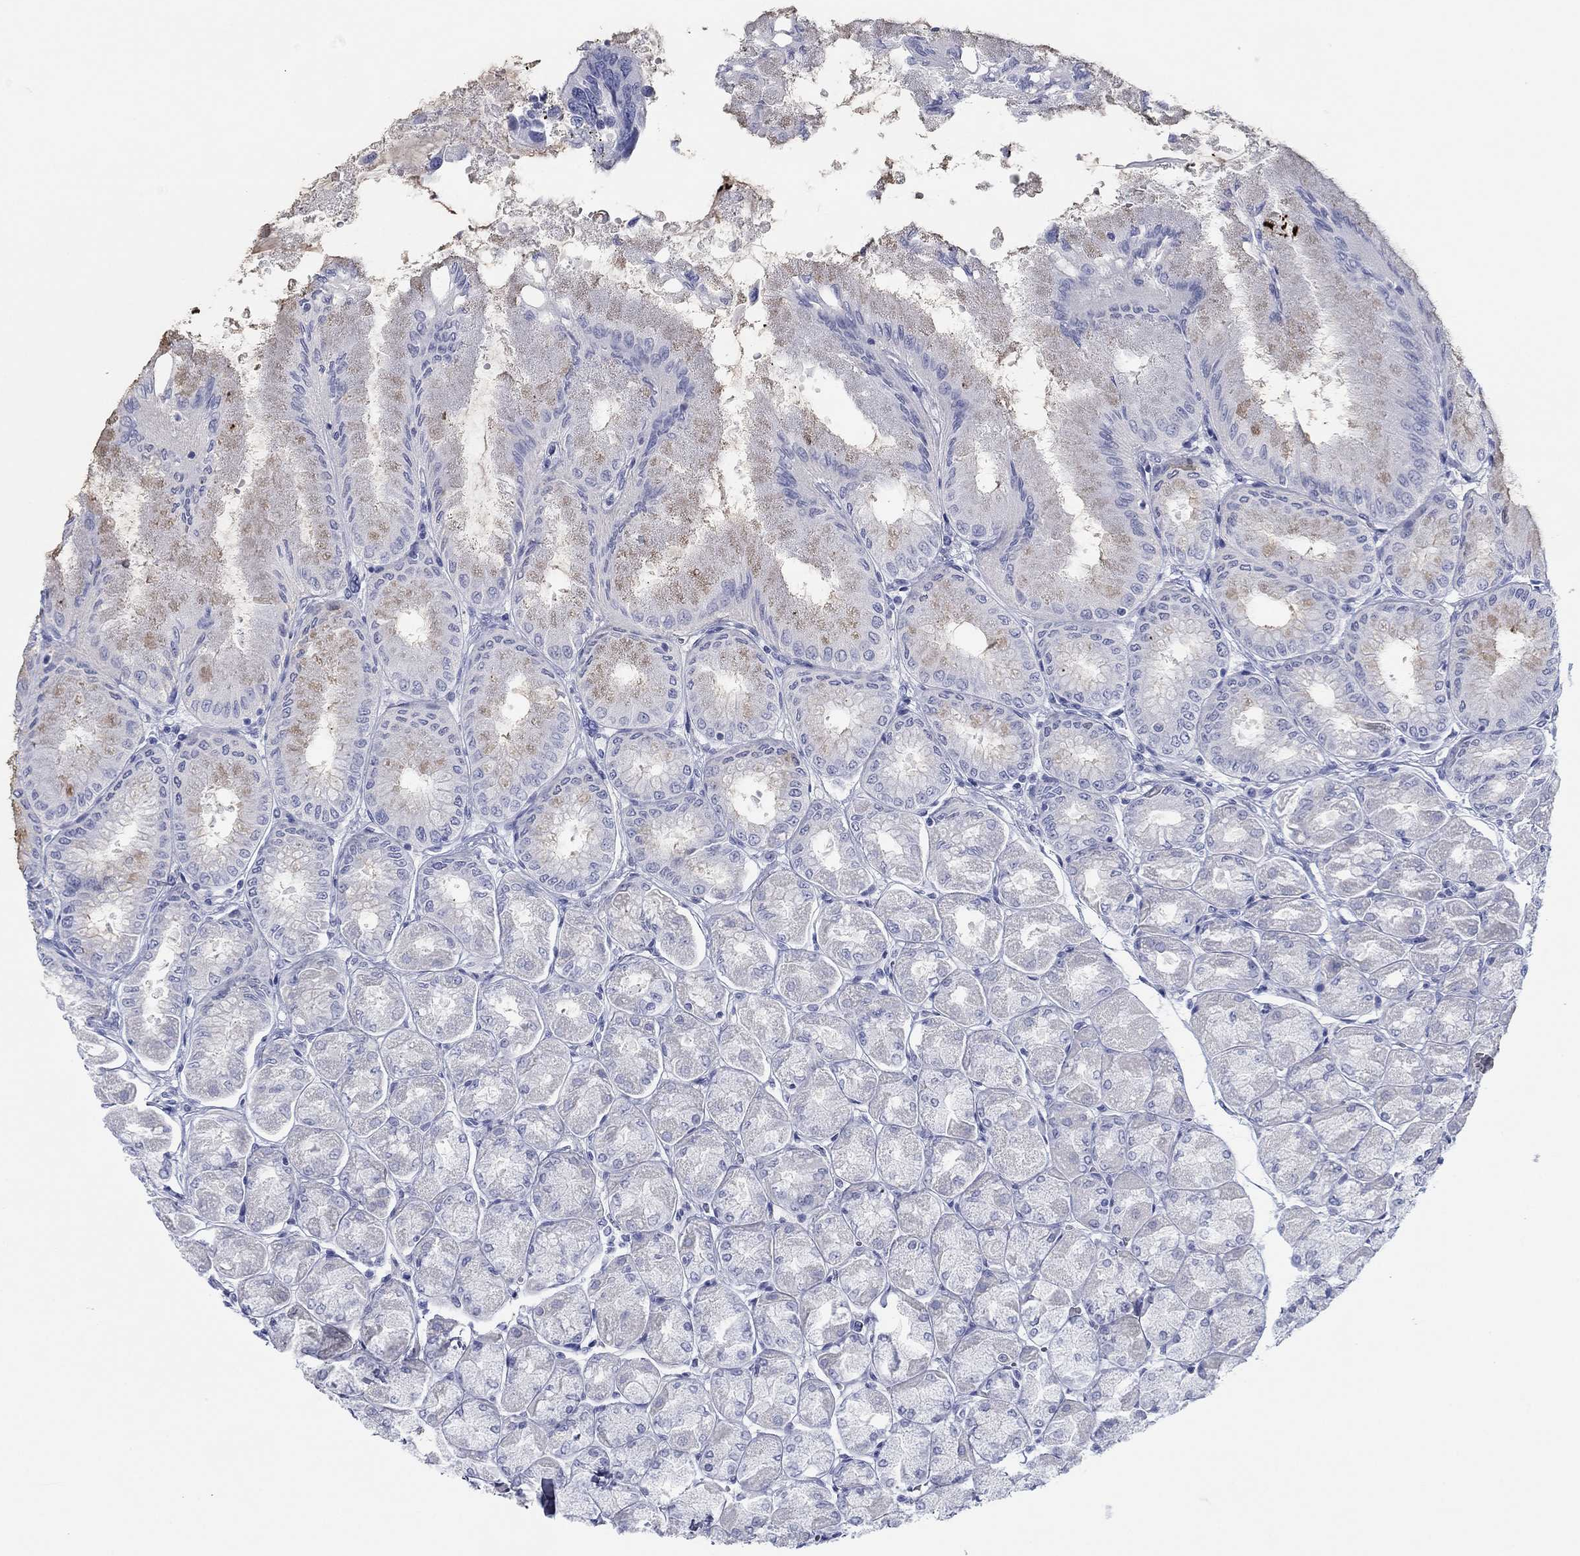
{"staining": {"intensity": "moderate", "quantity": "<25%", "location": "cytoplasmic/membranous"}, "tissue": "stomach", "cell_type": "Glandular cells", "image_type": "normal", "snomed": [{"axis": "morphology", "description": "Normal tissue, NOS"}, {"axis": "topography", "description": "Stomach, upper"}], "caption": "This histopathology image displays IHC staining of benign human stomach, with low moderate cytoplasmic/membranous positivity in about <25% of glandular cells.", "gene": "DNAL1", "patient": {"sex": "male", "age": 60}}